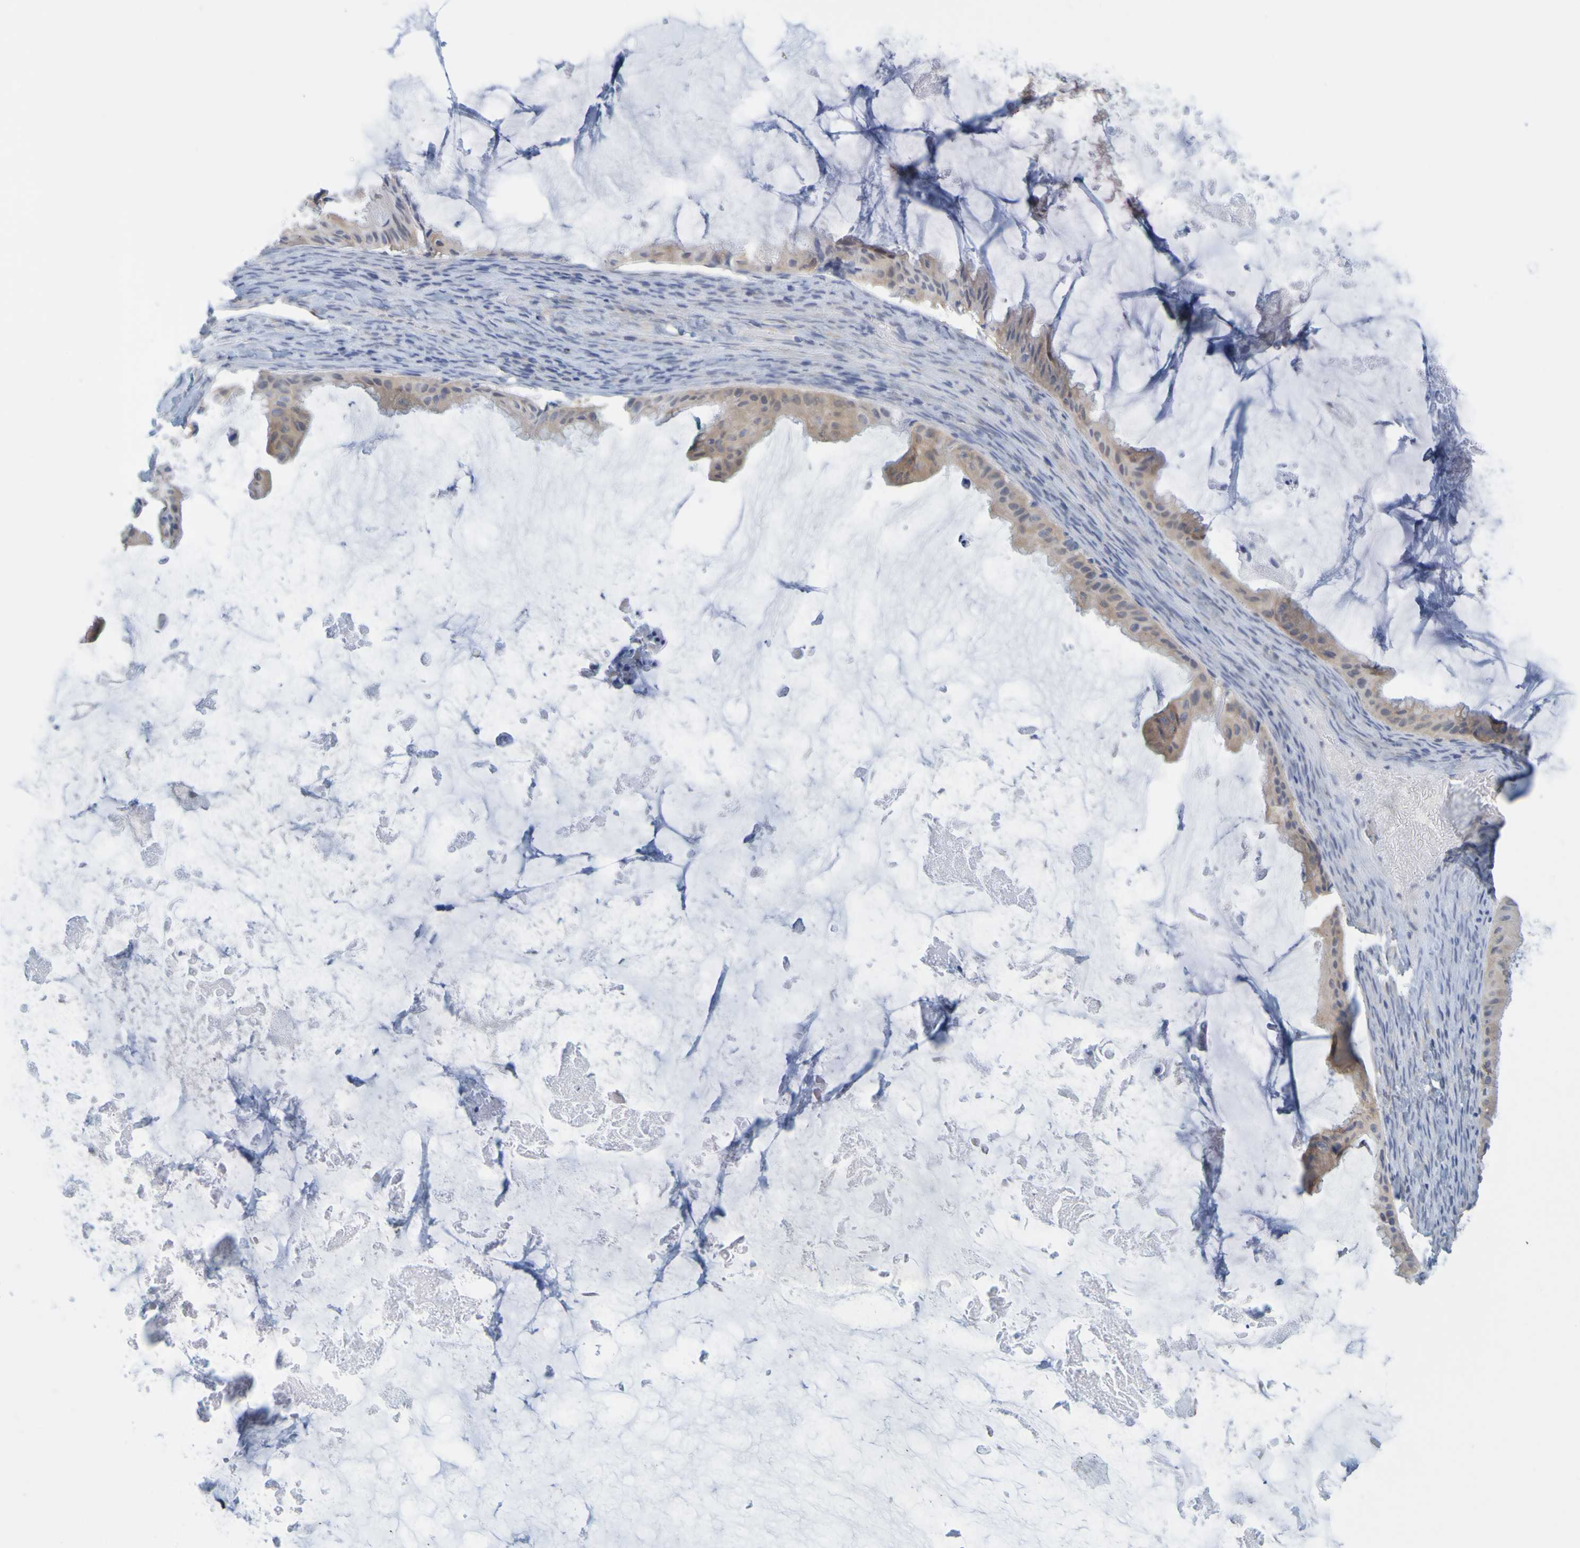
{"staining": {"intensity": "weak", "quantity": "25%-75%", "location": "cytoplasmic/membranous"}, "tissue": "ovarian cancer", "cell_type": "Tumor cells", "image_type": "cancer", "snomed": [{"axis": "morphology", "description": "Cystadenocarcinoma, mucinous, NOS"}, {"axis": "topography", "description": "Ovary"}], "caption": "Ovarian cancer stained for a protein reveals weak cytoplasmic/membranous positivity in tumor cells.", "gene": "ENDOU", "patient": {"sex": "female", "age": 61}}